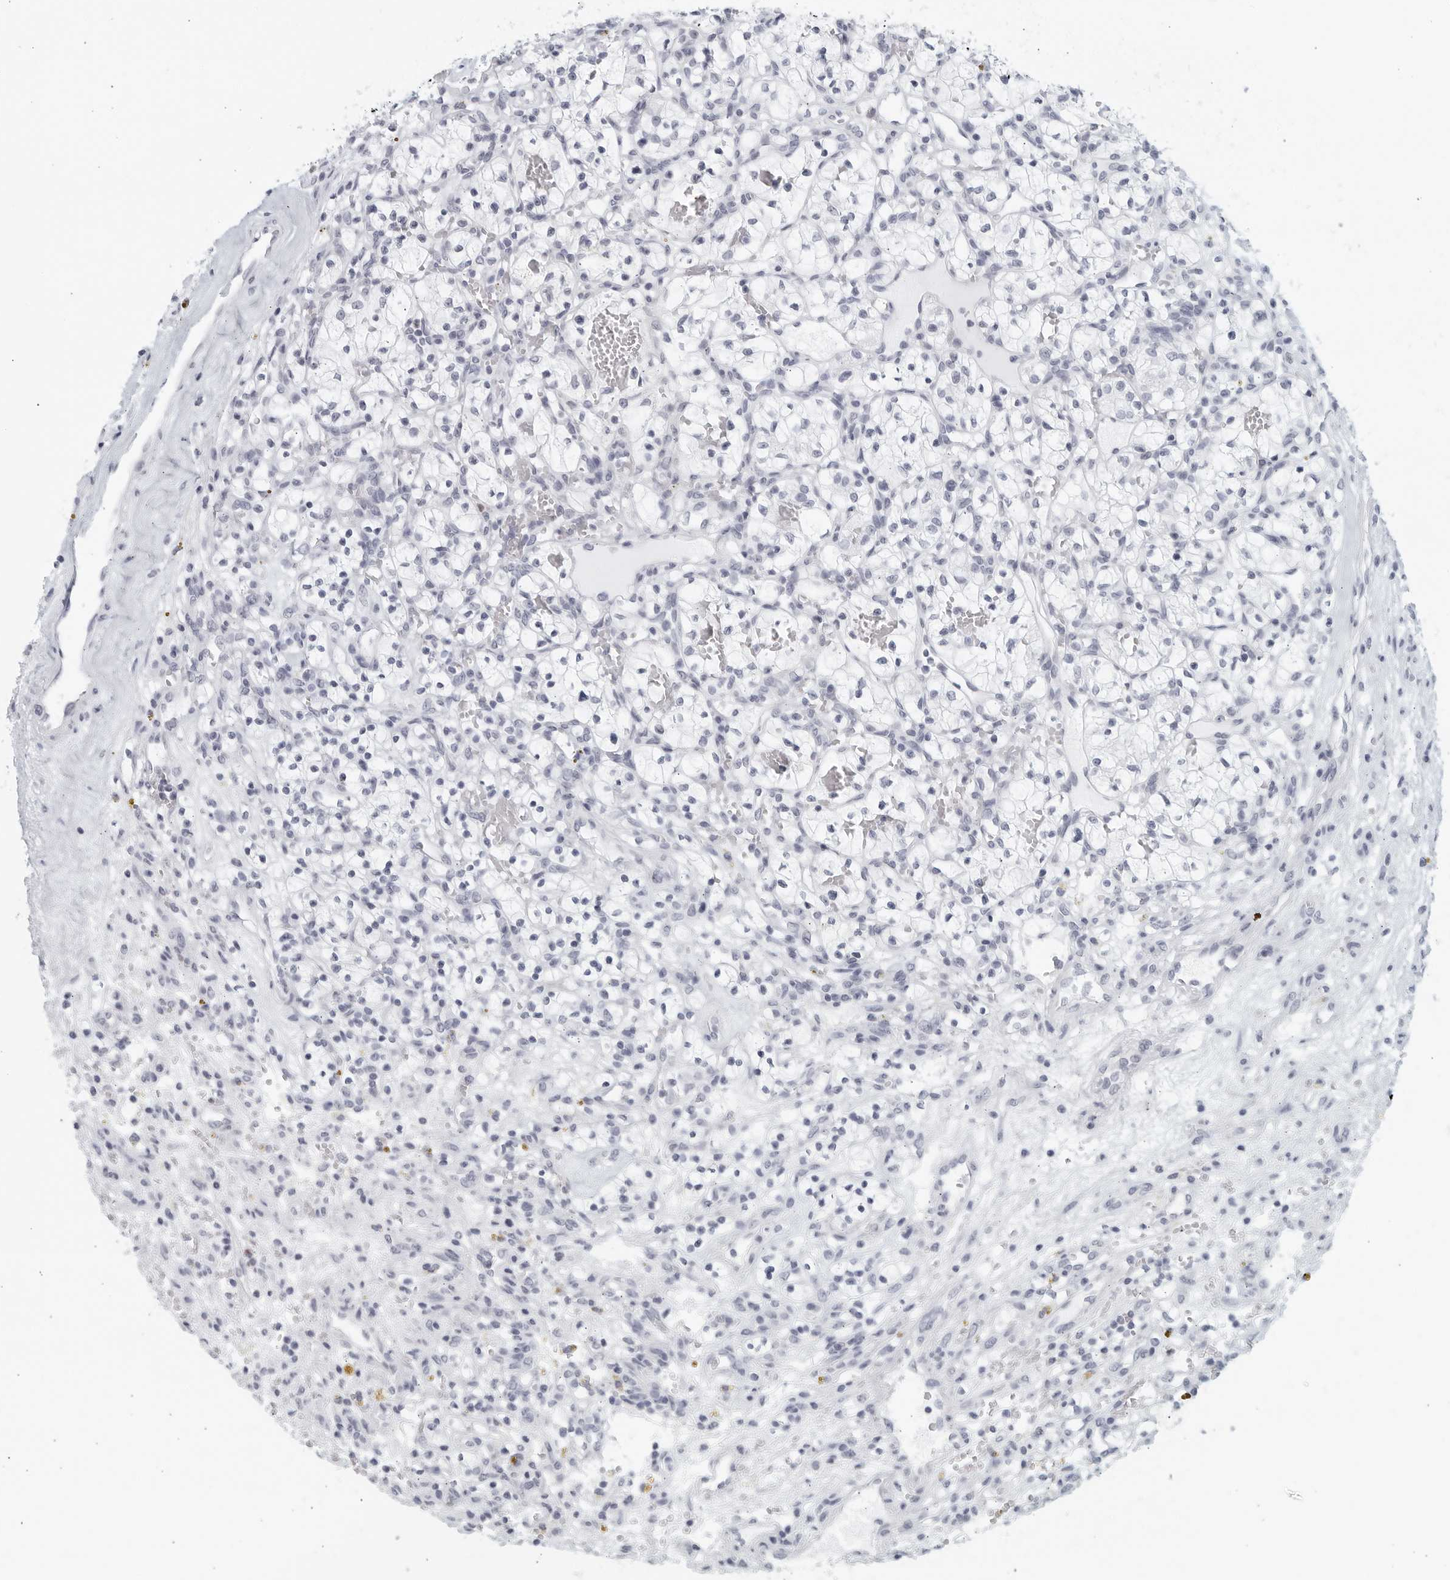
{"staining": {"intensity": "negative", "quantity": "none", "location": "none"}, "tissue": "renal cancer", "cell_type": "Tumor cells", "image_type": "cancer", "snomed": [{"axis": "morphology", "description": "Adenocarcinoma, NOS"}, {"axis": "topography", "description": "Kidney"}], "caption": "Immunohistochemical staining of human renal cancer (adenocarcinoma) displays no significant positivity in tumor cells.", "gene": "KLK7", "patient": {"sex": "female", "age": 57}}